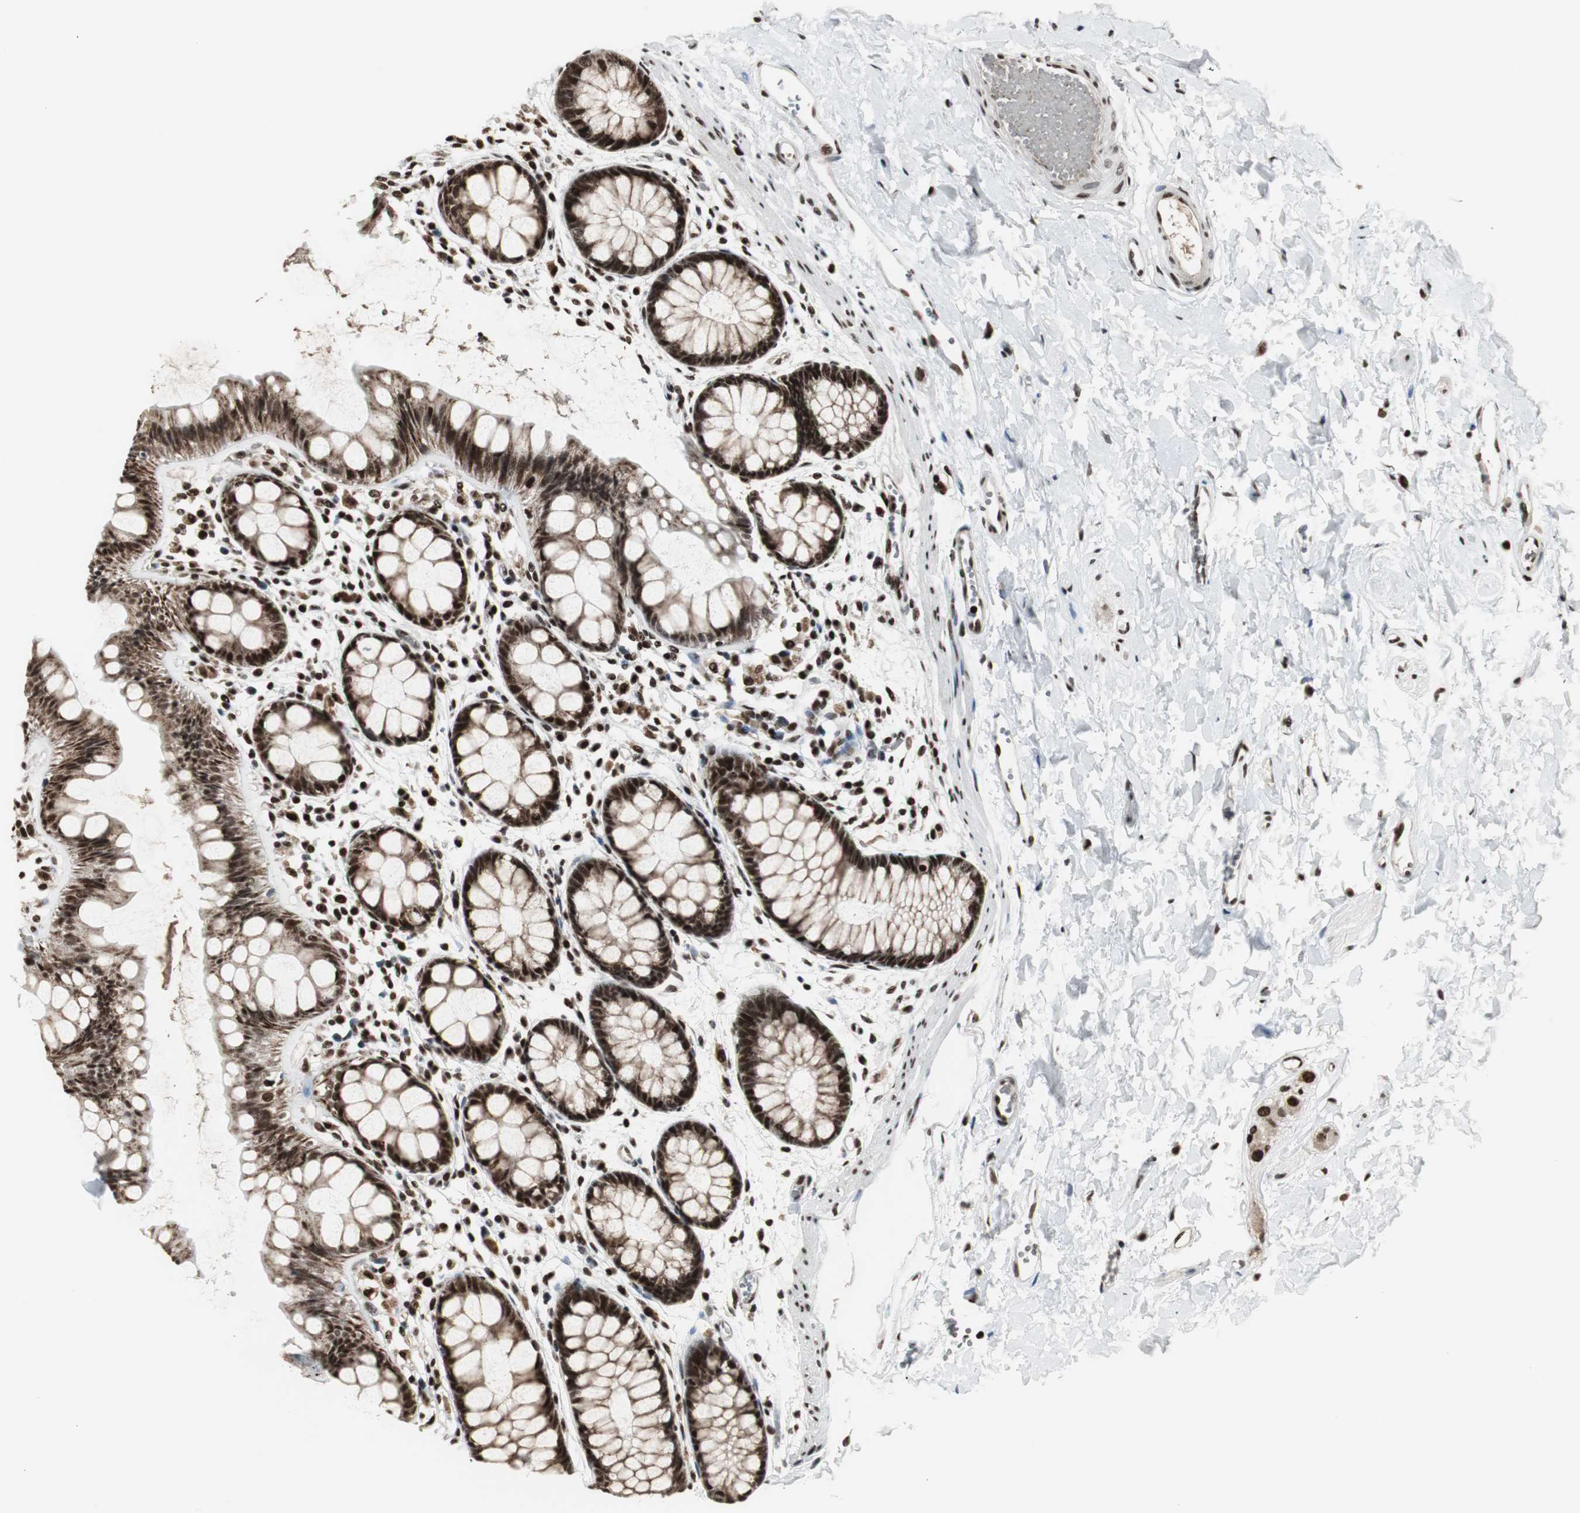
{"staining": {"intensity": "strong", "quantity": ">75%", "location": "cytoplasmic/membranous,nuclear"}, "tissue": "rectum", "cell_type": "Glandular cells", "image_type": "normal", "snomed": [{"axis": "morphology", "description": "Normal tissue, NOS"}, {"axis": "topography", "description": "Rectum"}], "caption": "A micrograph showing strong cytoplasmic/membranous,nuclear positivity in approximately >75% of glandular cells in unremarkable rectum, as visualized by brown immunohistochemical staining.", "gene": "PARN", "patient": {"sex": "female", "age": 66}}